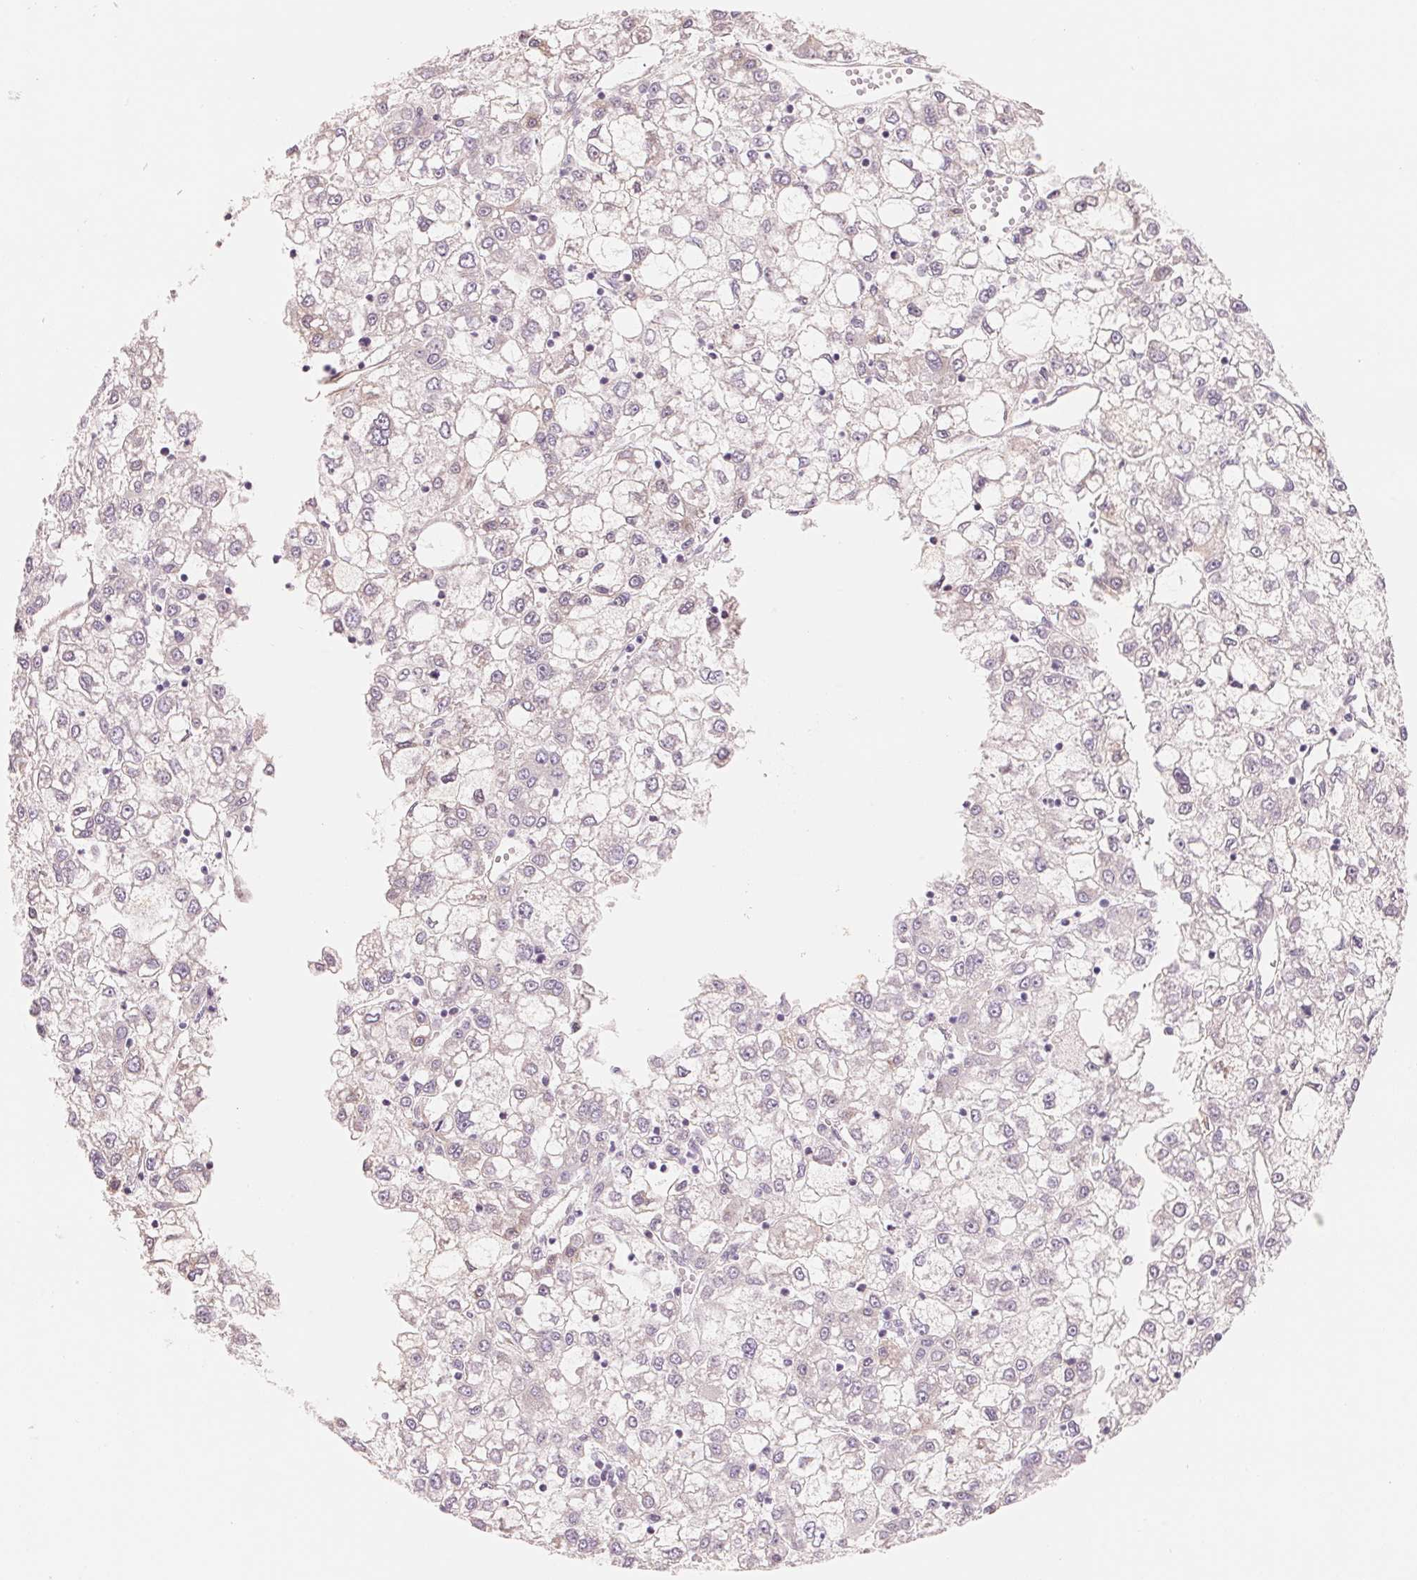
{"staining": {"intensity": "negative", "quantity": "none", "location": "none"}, "tissue": "liver cancer", "cell_type": "Tumor cells", "image_type": "cancer", "snomed": [{"axis": "morphology", "description": "Carcinoma, Hepatocellular, NOS"}, {"axis": "topography", "description": "Liver"}], "caption": "DAB immunohistochemical staining of human liver hepatocellular carcinoma reveals no significant staining in tumor cells.", "gene": "CFHR2", "patient": {"sex": "male", "age": 40}}